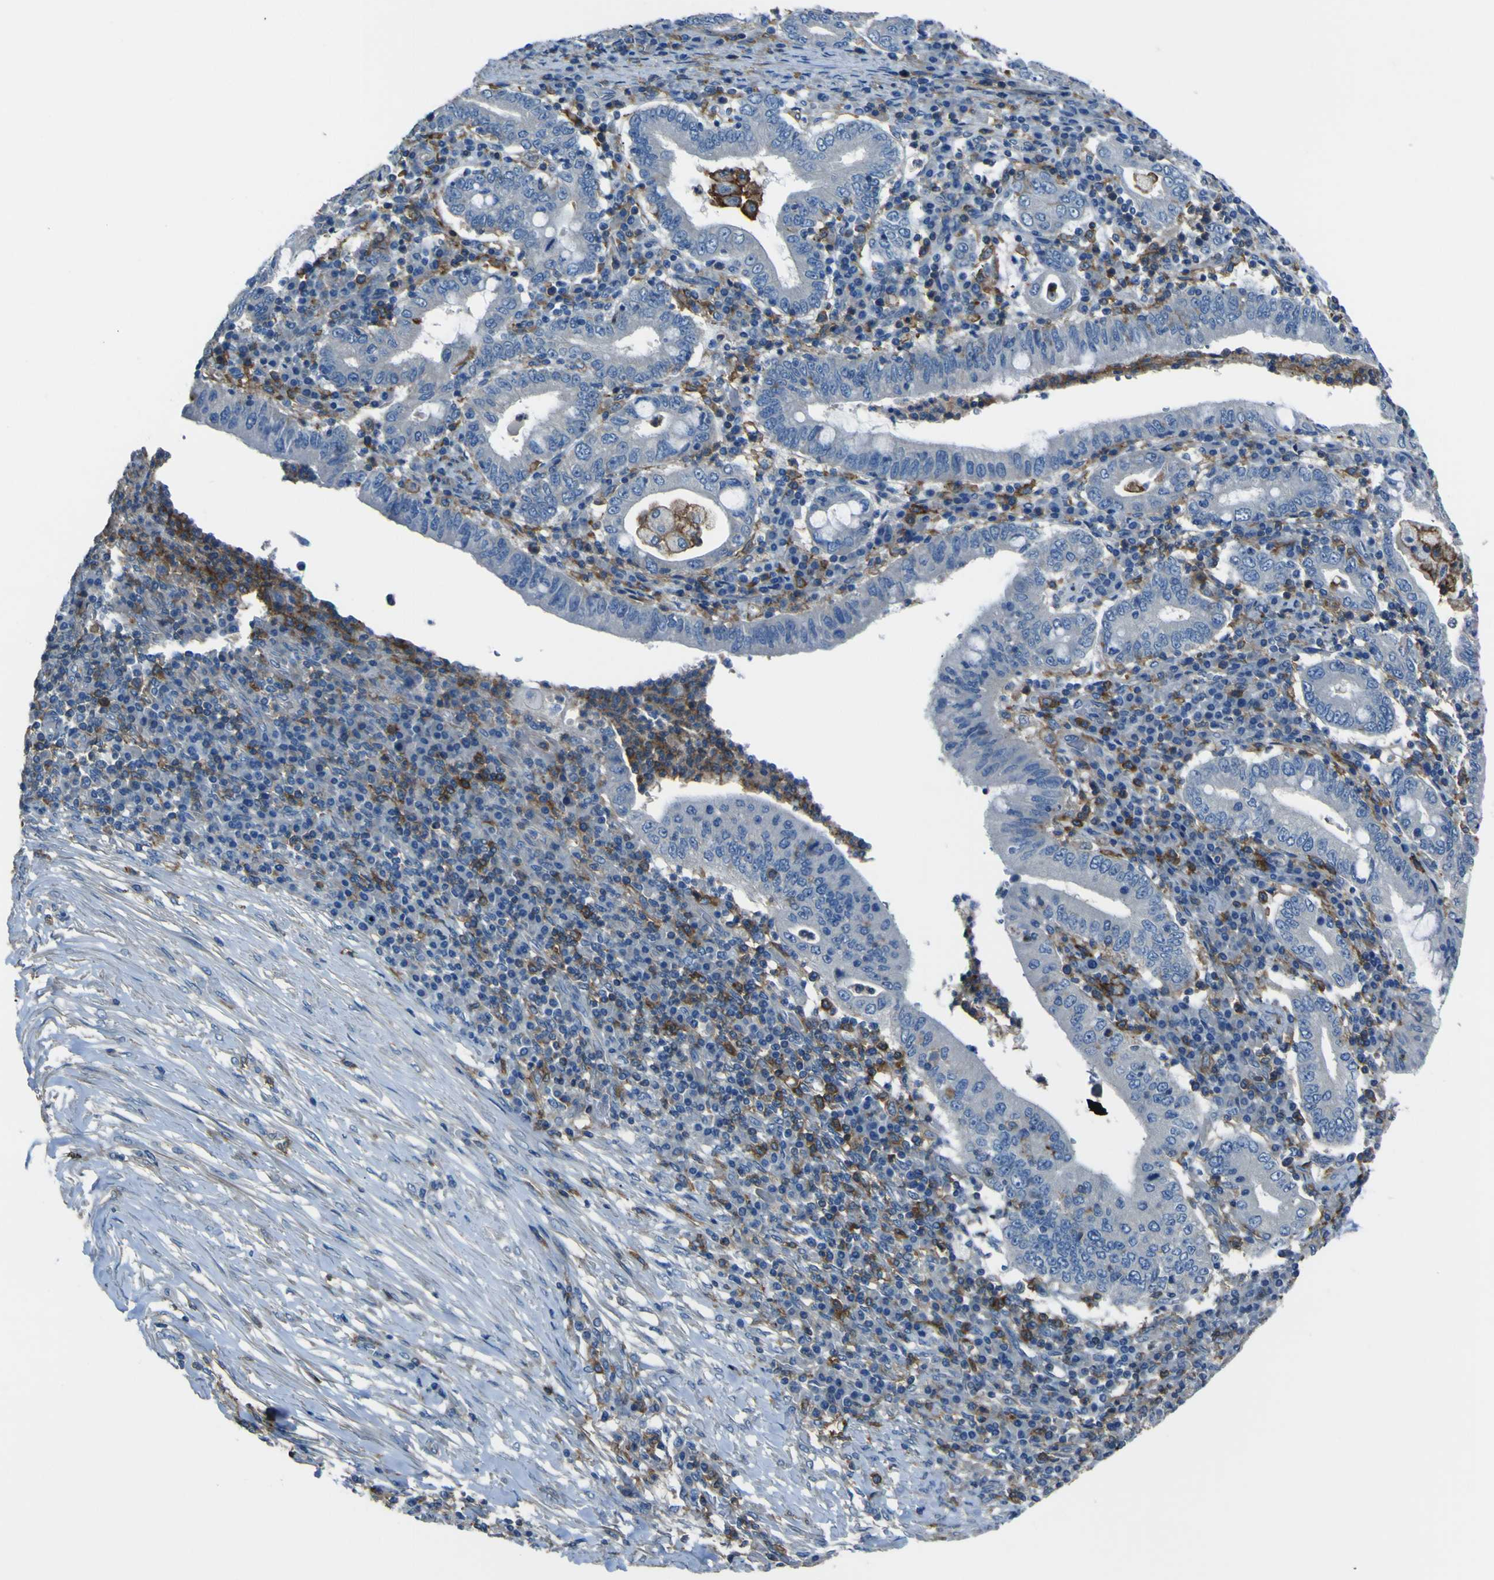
{"staining": {"intensity": "negative", "quantity": "none", "location": "none"}, "tissue": "stomach cancer", "cell_type": "Tumor cells", "image_type": "cancer", "snomed": [{"axis": "morphology", "description": "Normal tissue, NOS"}, {"axis": "morphology", "description": "Adenocarcinoma, NOS"}, {"axis": "topography", "description": "Esophagus"}, {"axis": "topography", "description": "Stomach, upper"}, {"axis": "topography", "description": "Peripheral nerve tissue"}], "caption": "This is an IHC image of human stomach cancer (adenocarcinoma). There is no expression in tumor cells.", "gene": "LAIR1", "patient": {"sex": "male", "age": 62}}